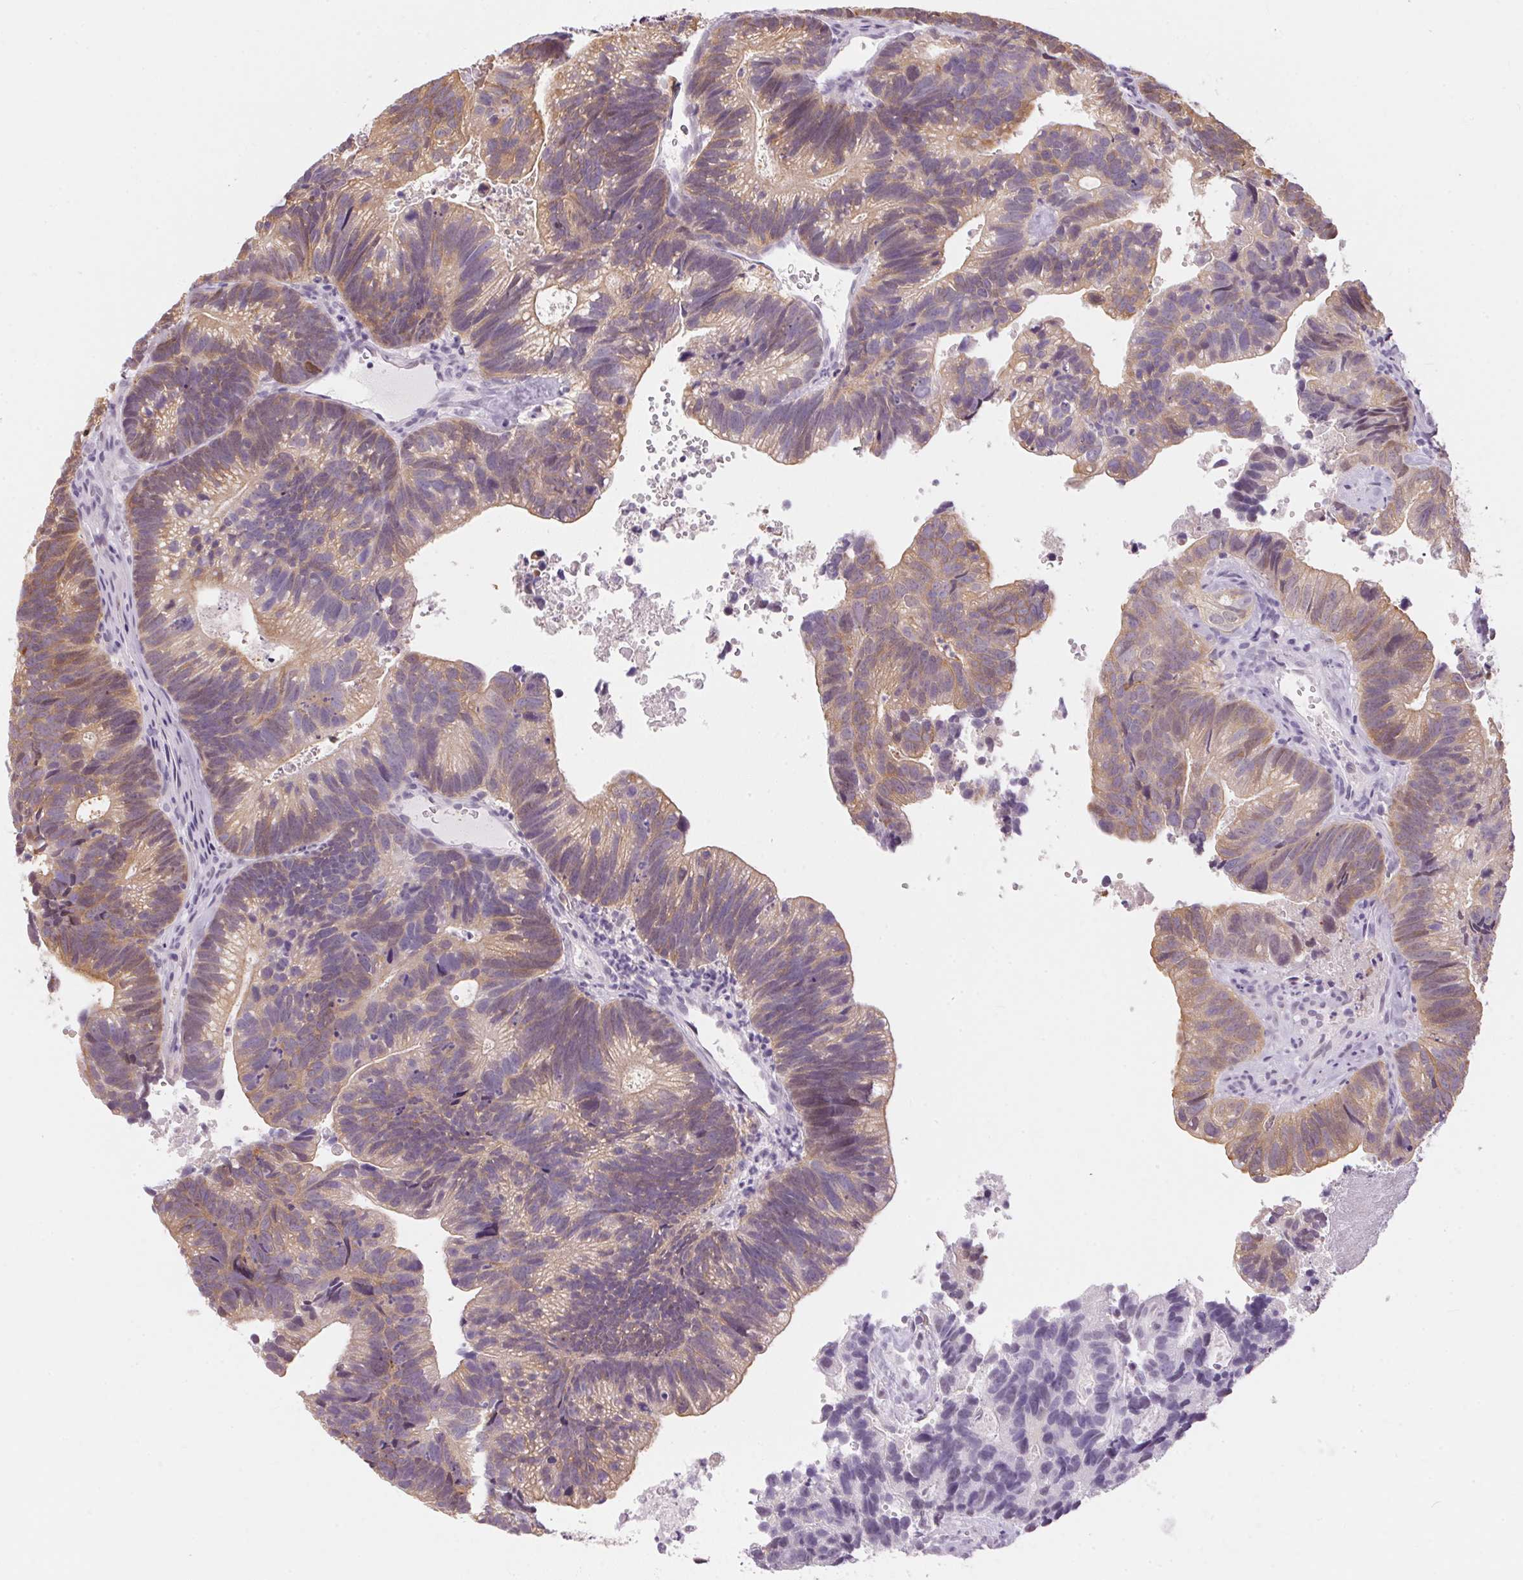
{"staining": {"intensity": "weak", "quantity": "25%-75%", "location": "cytoplasmic/membranous"}, "tissue": "head and neck cancer", "cell_type": "Tumor cells", "image_type": "cancer", "snomed": [{"axis": "morphology", "description": "Adenocarcinoma, NOS"}, {"axis": "topography", "description": "Head-Neck"}], "caption": "Immunohistochemistry (IHC) (DAB (3,3'-diaminobenzidine)) staining of human adenocarcinoma (head and neck) shows weak cytoplasmic/membranous protein expression in about 25%-75% of tumor cells.", "gene": "CADPS", "patient": {"sex": "male", "age": 62}}